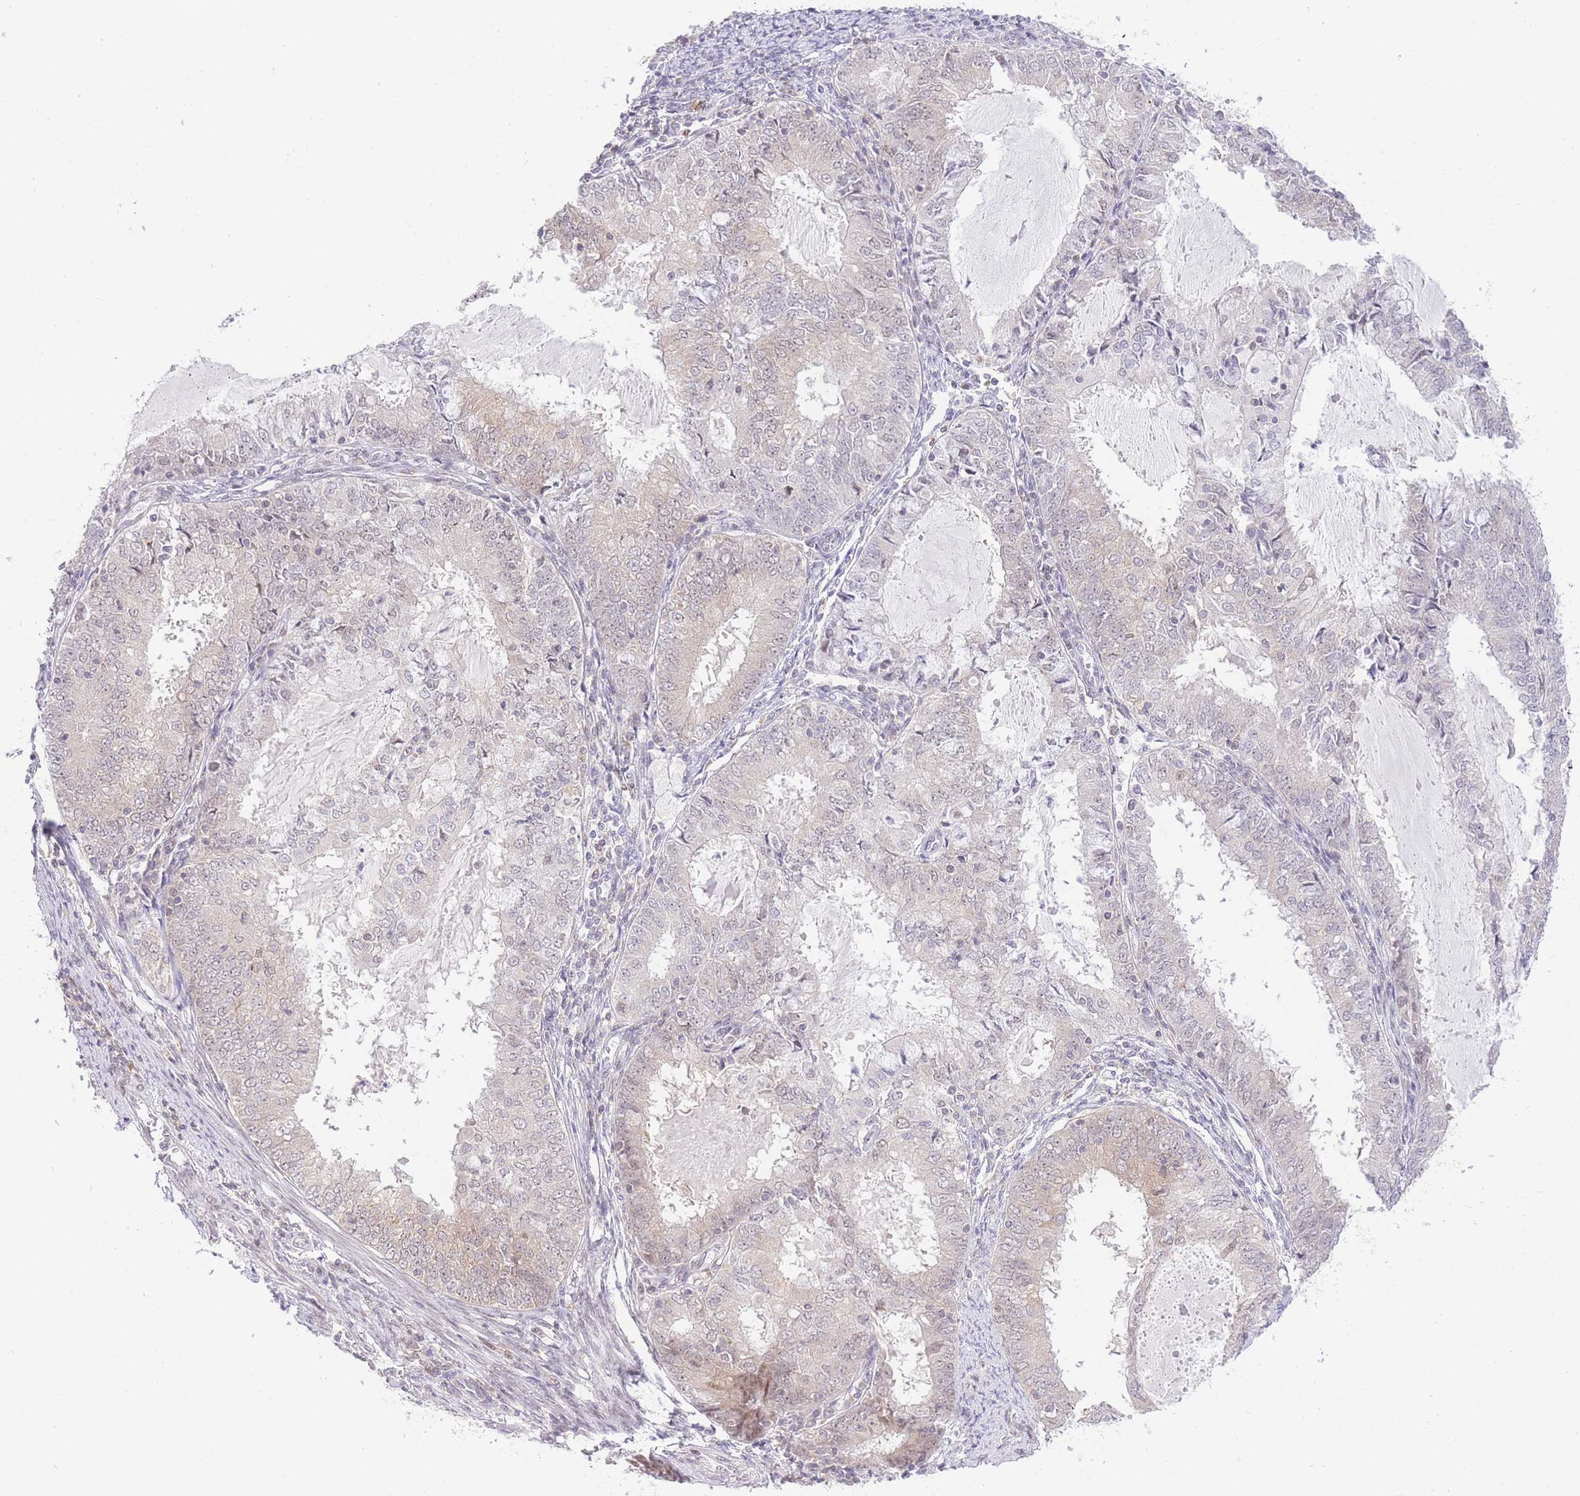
{"staining": {"intensity": "negative", "quantity": "none", "location": "none"}, "tissue": "endometrial cancer", "cell_type": "Tumor cells", "image_type": "cancer", "snomed": [{"axis": "morphology", "description": "Adenocarcinoma, NOS"}, {"axis": "topography", "description": "Endometrium"}], "caption": "DAB immunohistochemical staining of endometrial cancer (adenocarcinoma) reveals no significant staining in tumor cells.", "gene": "STK39", "patient": {"sex": "female", "age": 57}}